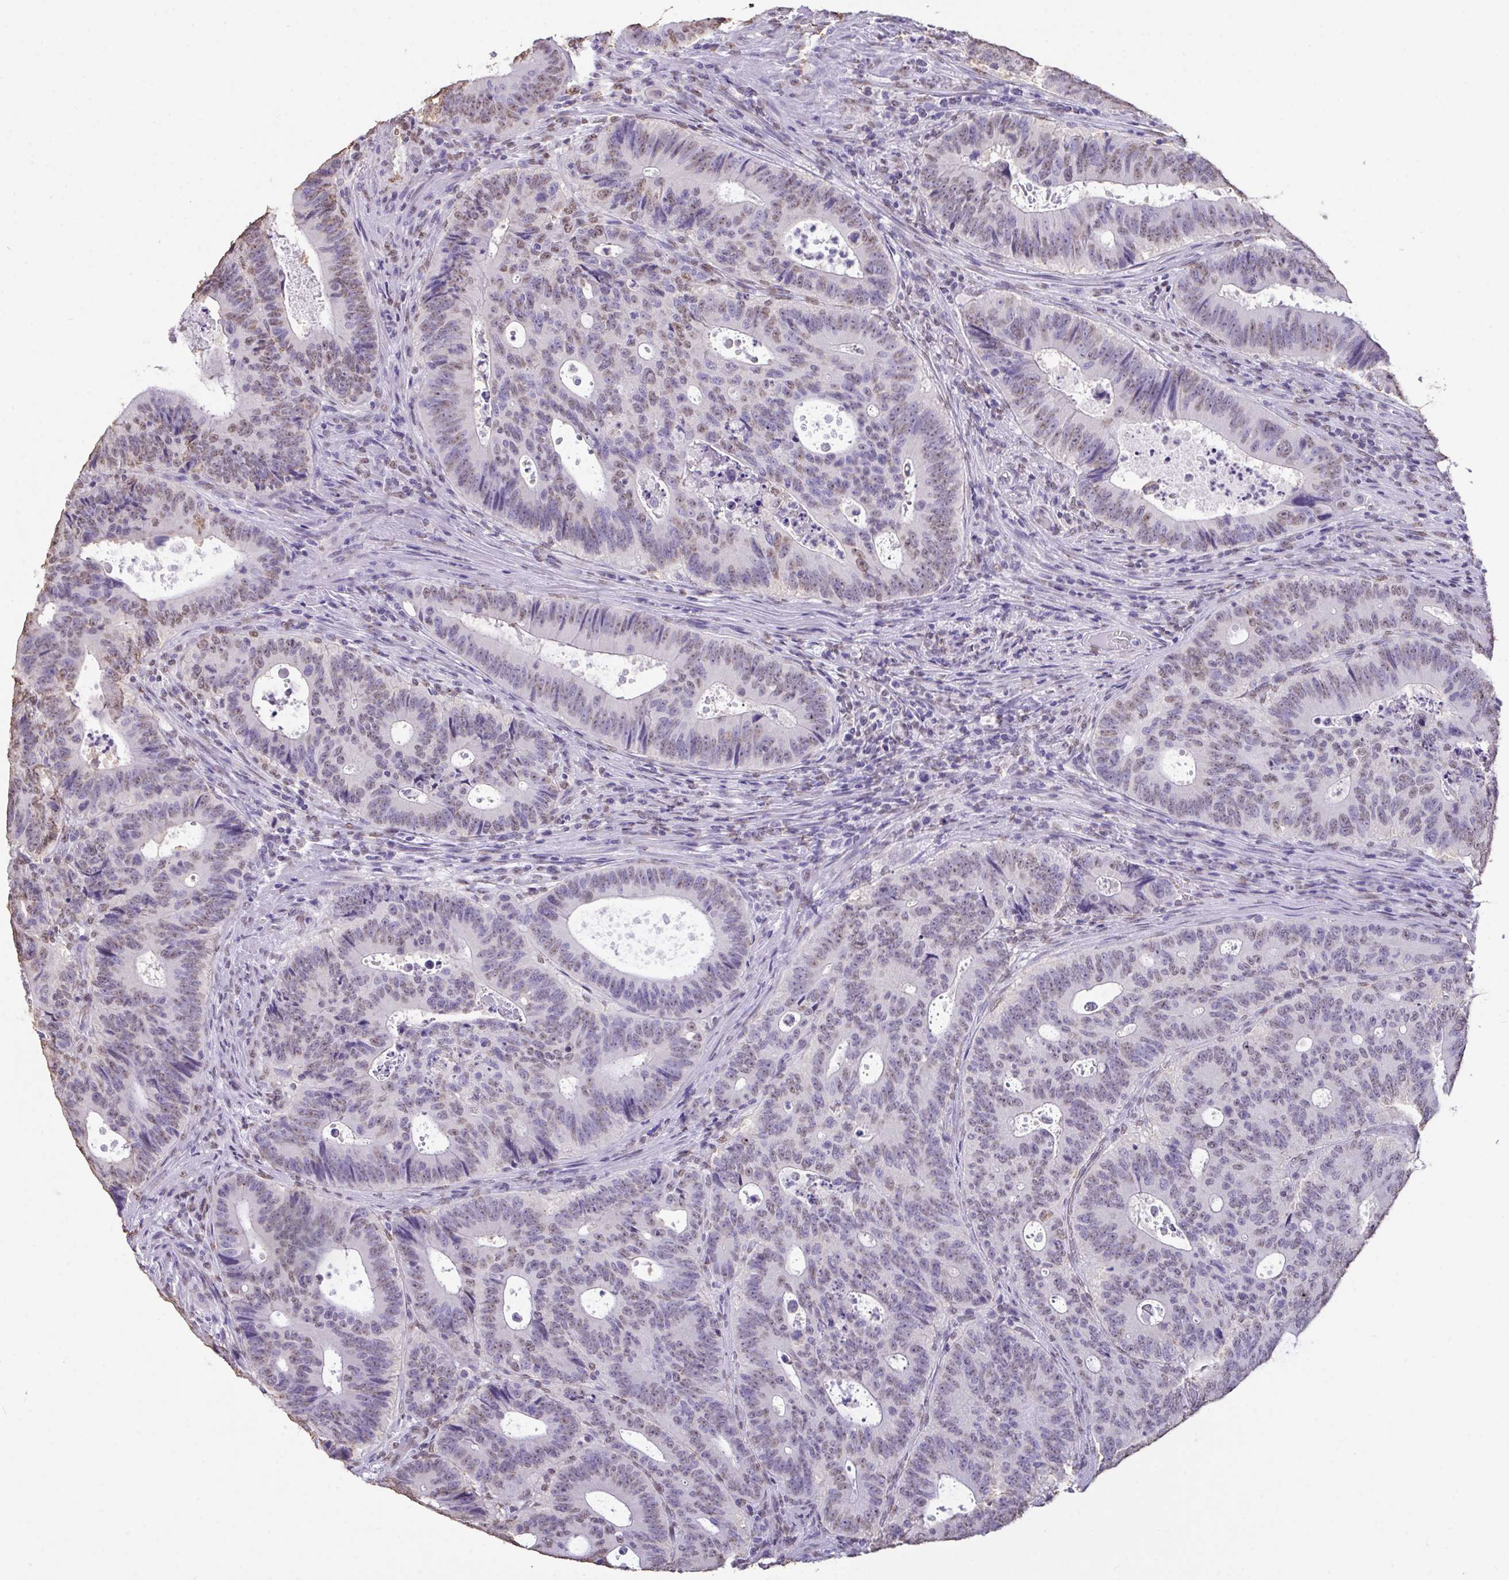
{"staining": {"intensity": "weak", "quantity": "<25%", "location": "nuclear"}, "tissue": "colorectal cancer", "cell_type": "Tumor cells", "image_type": "cancer", "snomed": [{"axis": "morphology", "description": "Adenocarcinoma, NOS"}, {"axis": "topography", "description": "Colon"}], "caption": "DAB immunohistochemical staining of human colorectal cancer (adenocarcinoma) exhibits no significant expression in tumor cells.", "gene": "SEMA6B", "patient": {"sex": "male", "age": 62}}